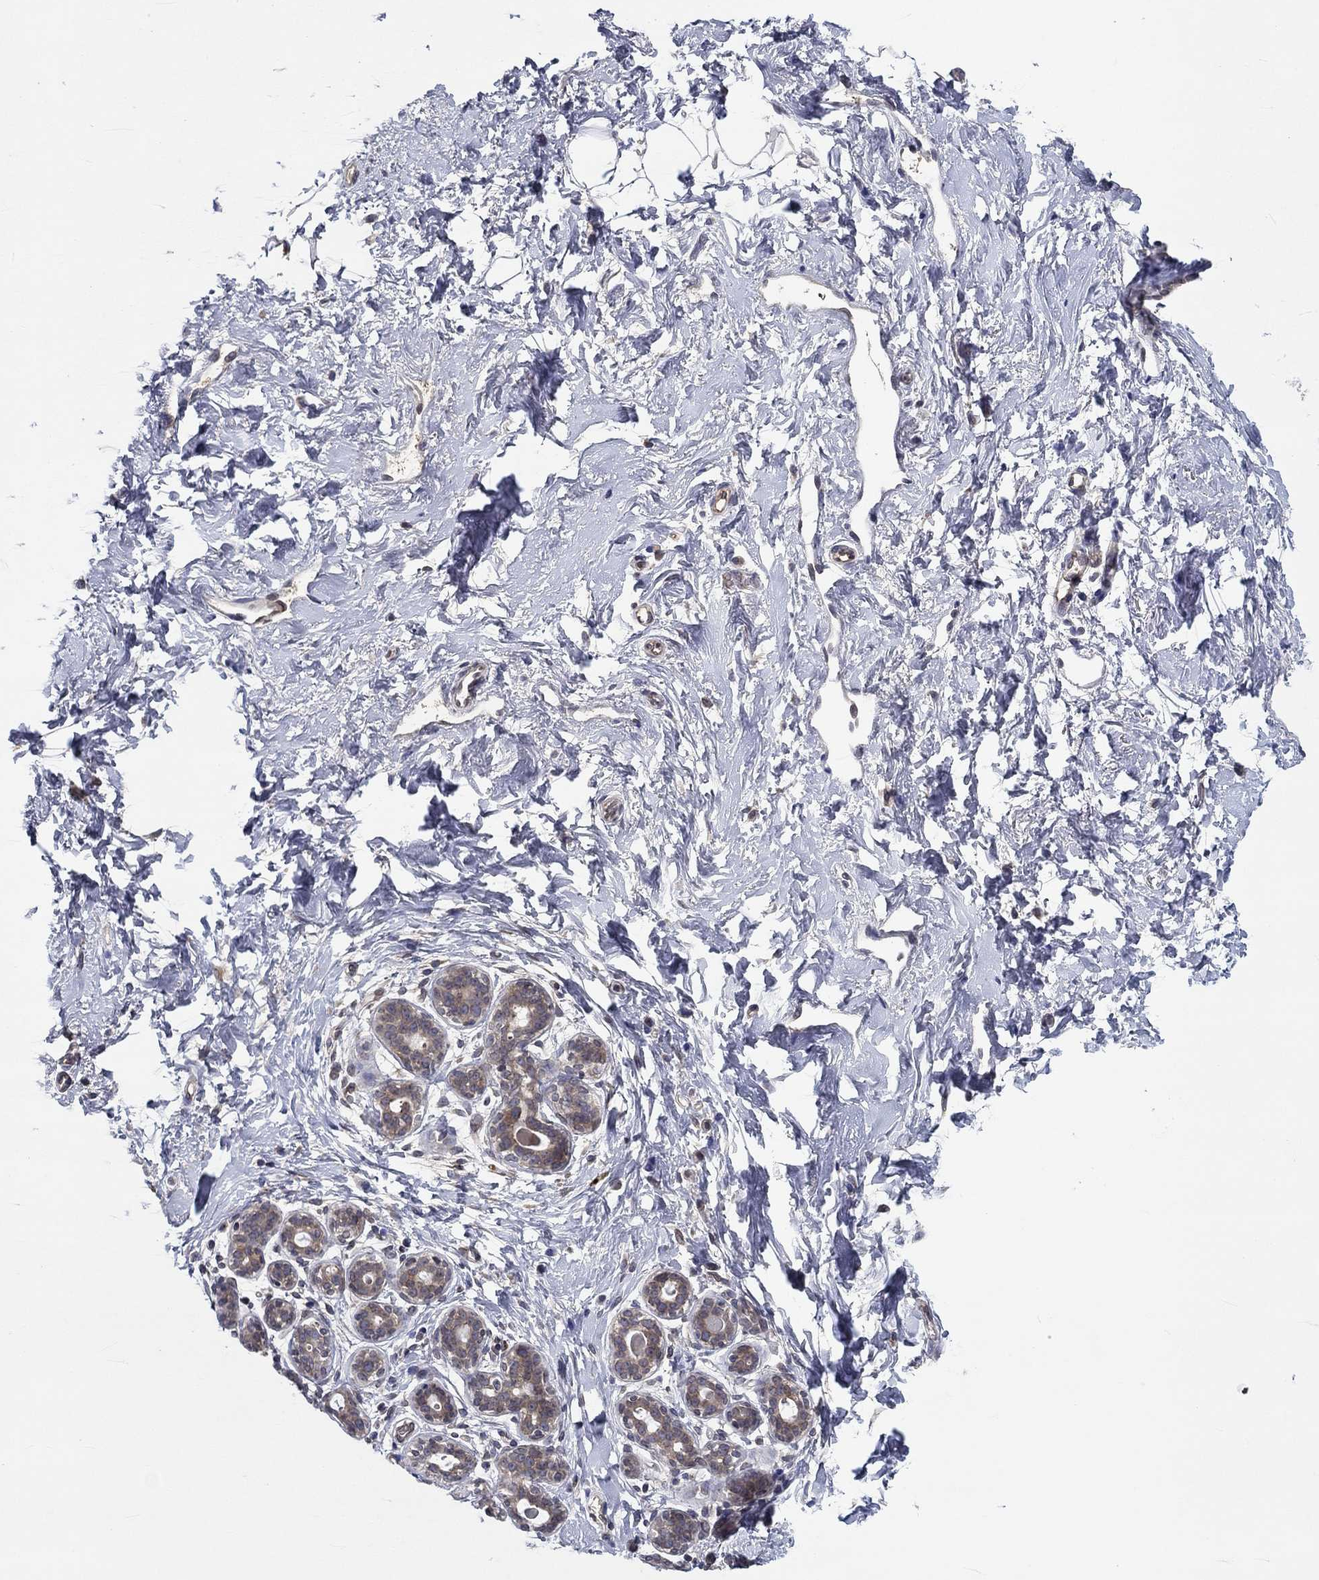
{"staining": {"intensity": "negative", "quantity": "none", "location": "none"}, "tissue": "breast", "cell_type": "Adipocytes", "image_type": "normal", "snomed": [{"axis": "morphology", "description": "Normal tissue, NOS"}, {"axis": "topography", "description": "Breast"}], "caption": "Human breast stained for a protein using immunohistochemistry (IHC) shows no expression in adipocytes.", "gene": "CETN3", "patient": {"sex": "female", "age": 43}}